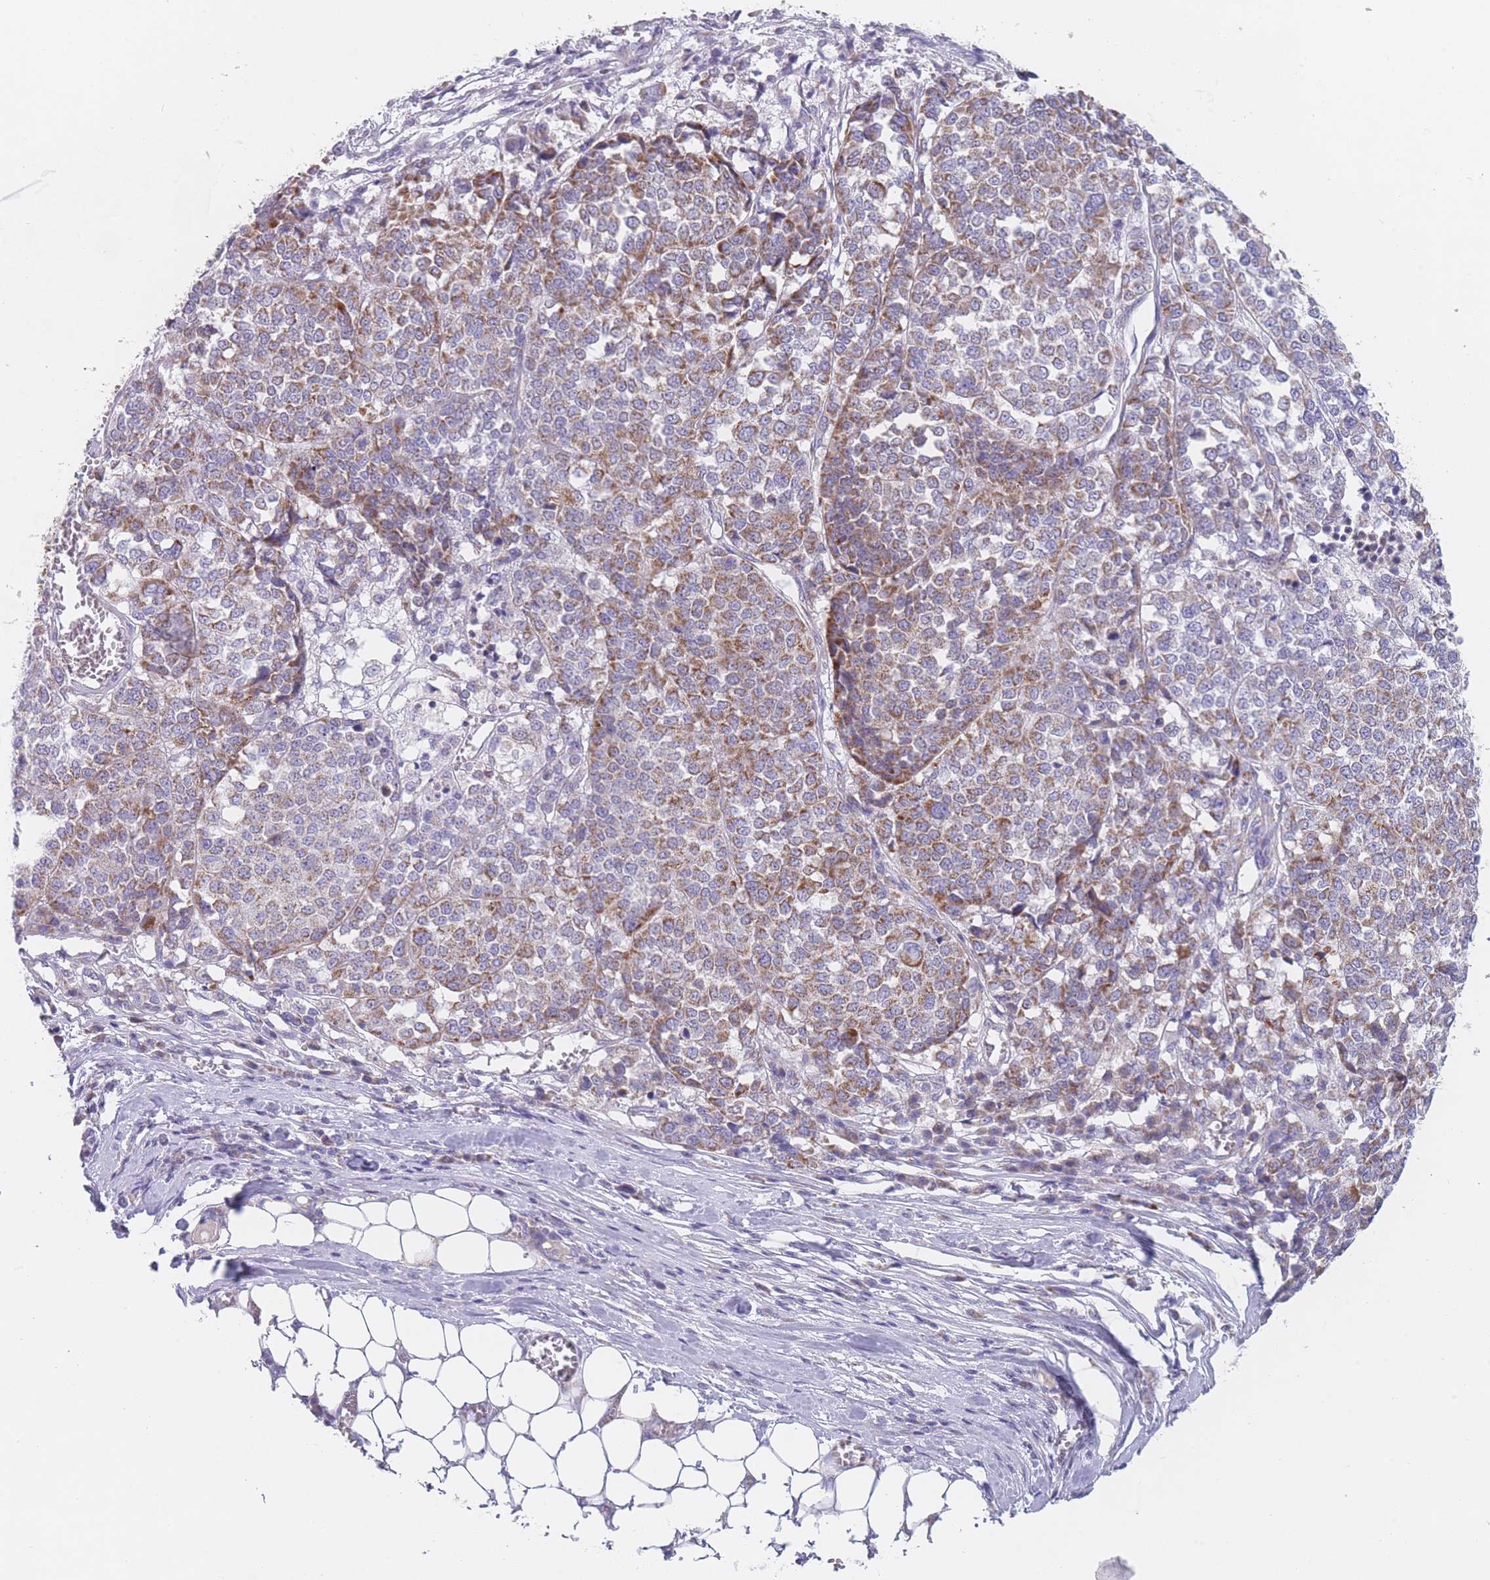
{"staining": {"intensity": "moderate", "quantity": "25%-75%", "location": "cytoplasmic/membranous"}, "tissue": "melanoma", "cell_type": "Tumor cells", "image_type": "cancer", "snomed": [{"axis": "morphology", "description": "Malignant melanoma, Metastatic site"}, {"axis": "topography", "description": "Lymph node"}], "caption": "Malignant melanoma (metastatic site) tissue exhibits moderate cytoplasmic/membranous staining in approximately 25%-75% of tumor cells, visualized by immunohistochemistry.", "gene": "MRPS14", "patient": {"sex": "male", "age": 44}}